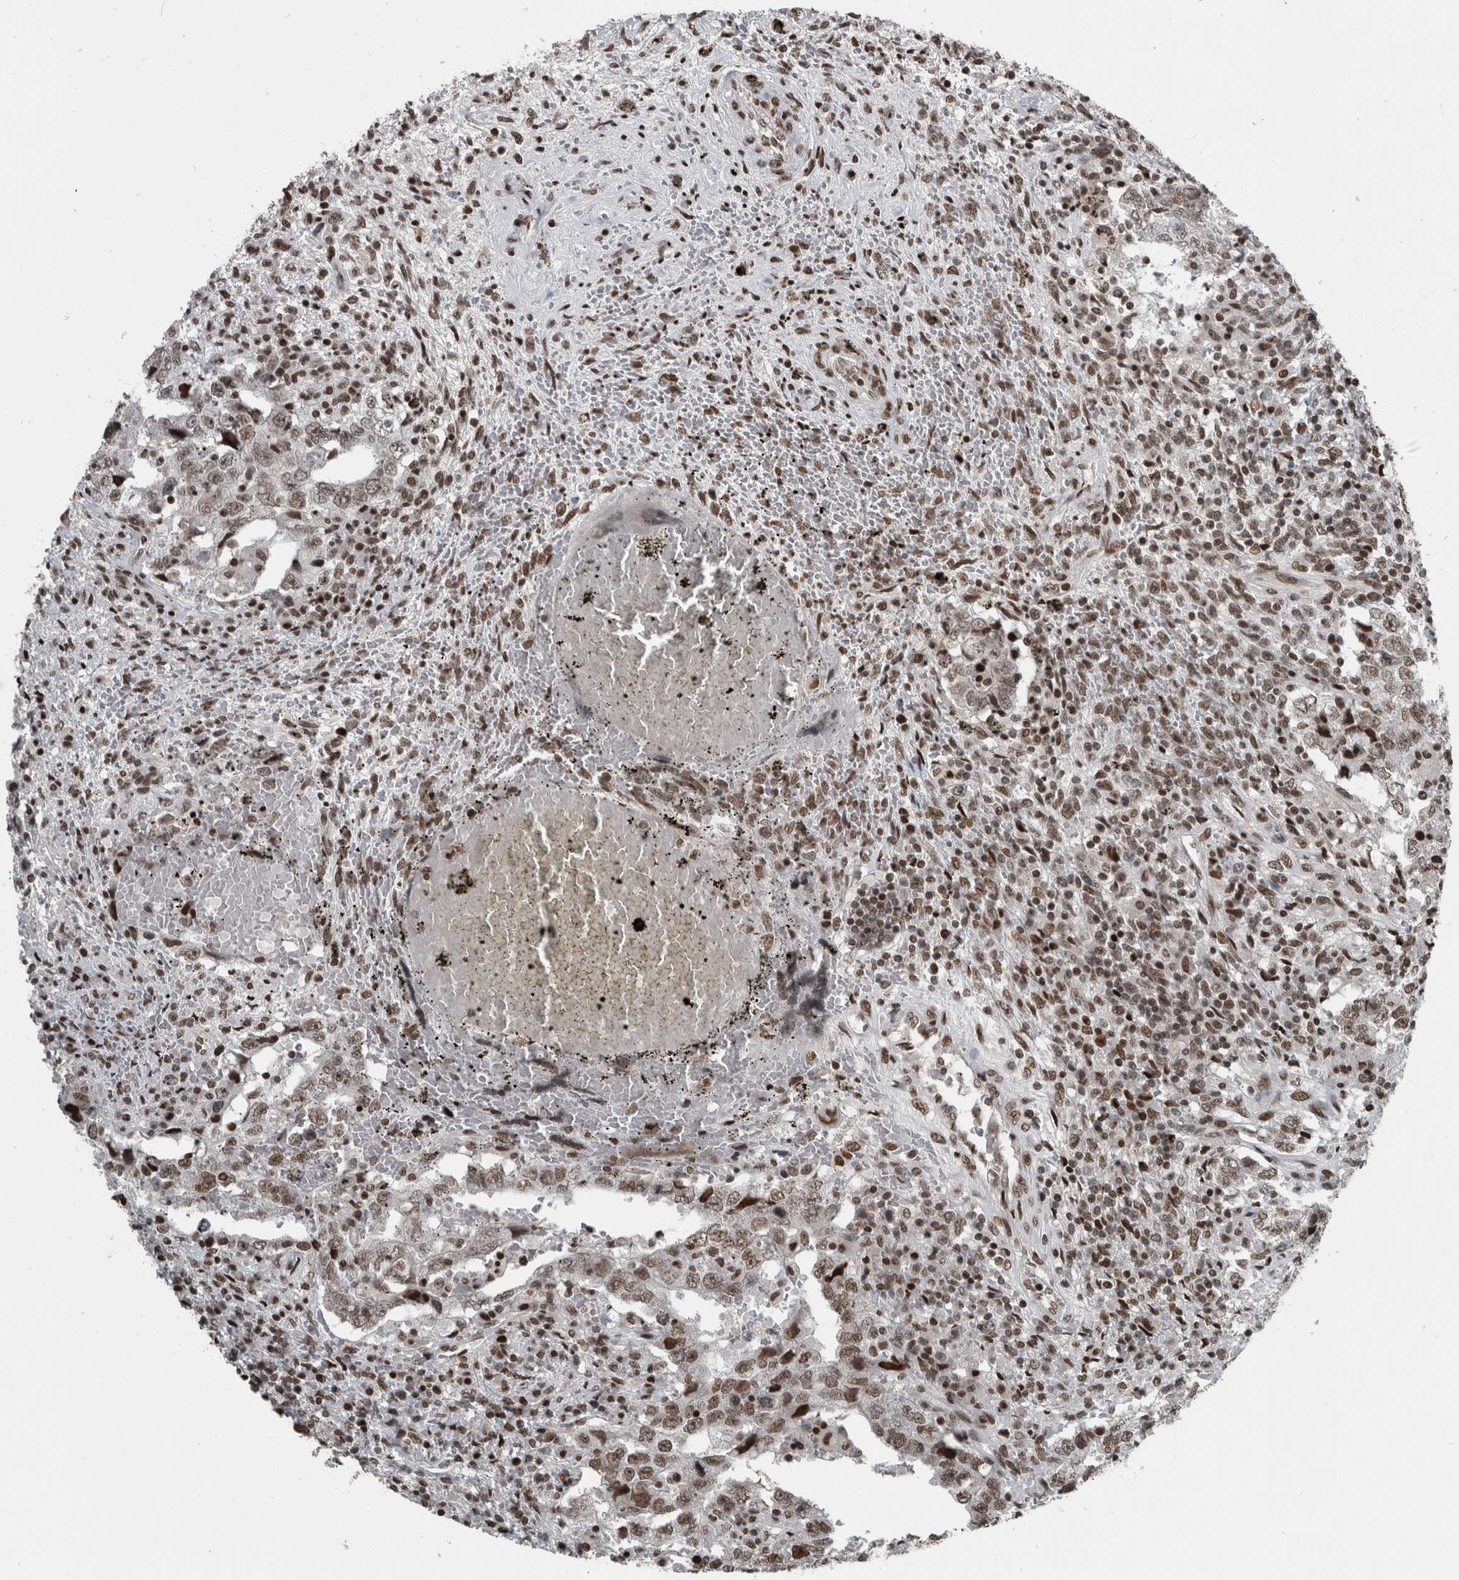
{"staining": {"intensity": "moderate", "quantity": ">75%", "location": "nuclear"}, "tissue": "testis cancer", "cell_type": "Tumor cells", "image_type": "cancer", "snomed": [{"axis": "morphology", "description": "Carcinoma, Embryonal, NOS"}, {"axis": "topography", "description": "Testis"}], "caption": "Protein staining of testis embryonal carcinoma tissue demonstrates moderate nuclear positivity in approximately >75% of tumor cells.", "gene": "UNC50", "patient": {"sex": "male", "age": 26}}